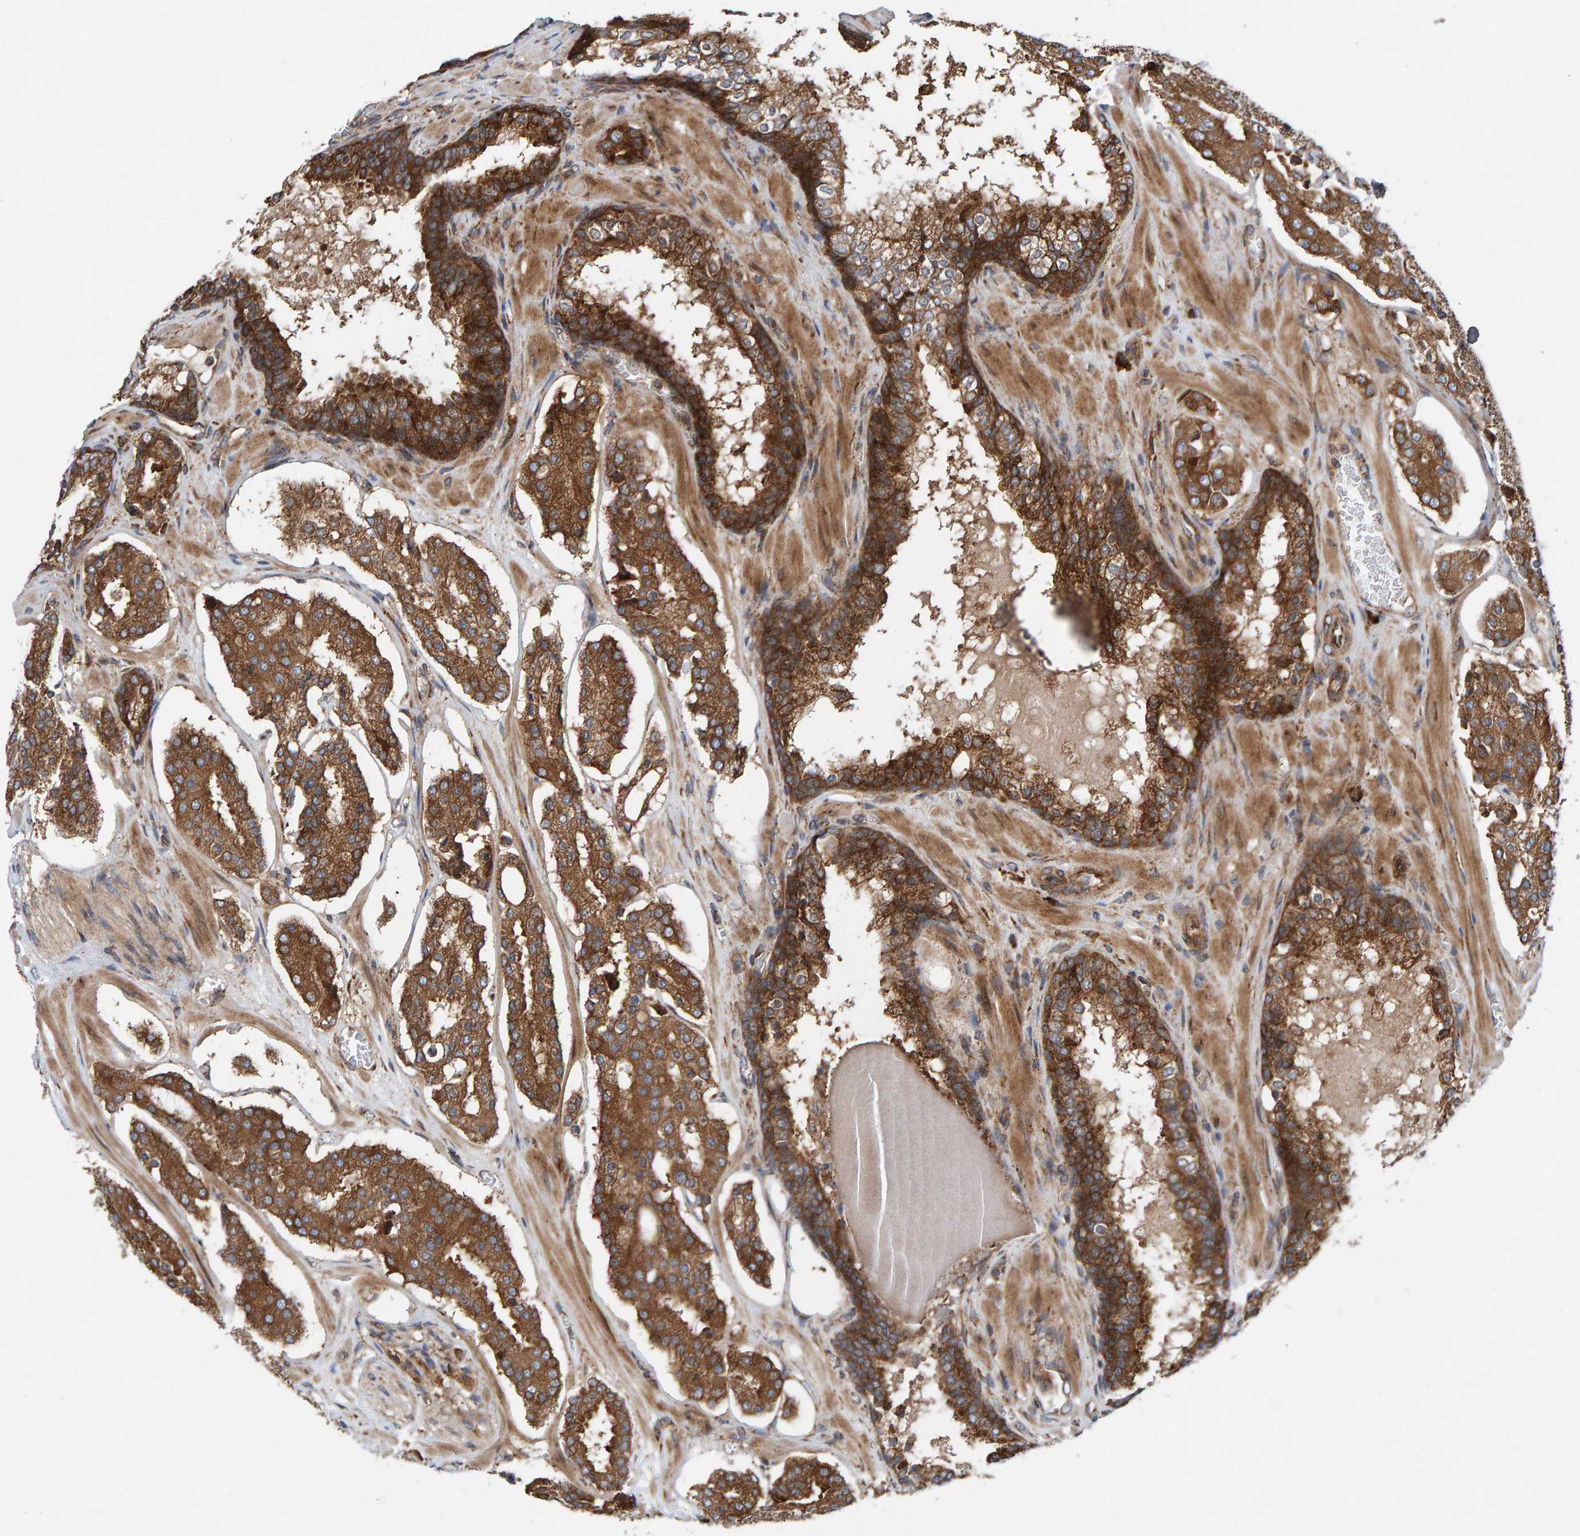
{"staining": {"intensity": "strong", "quantity": ">75%", "location": "cytoplasmic/membranous"}, "tissue": "prostate cancer", "cell_type": "Tumor cells", "image_type": "cancer", "snomed": [{"axis": "morphology", "description": "Adenocarcinoma, High grade"}, {"axis": "topography", "description": "Prostate"}], "caption": "Strong cytoplasmic/membranous expression for a protein is identified in about >75% of tumor cells of adenocarcinoma (high-grade) (prostate) using immunohistochemistry.", "gene": "KIAA0753", "patient": {"sex": "male", "age": 60}}